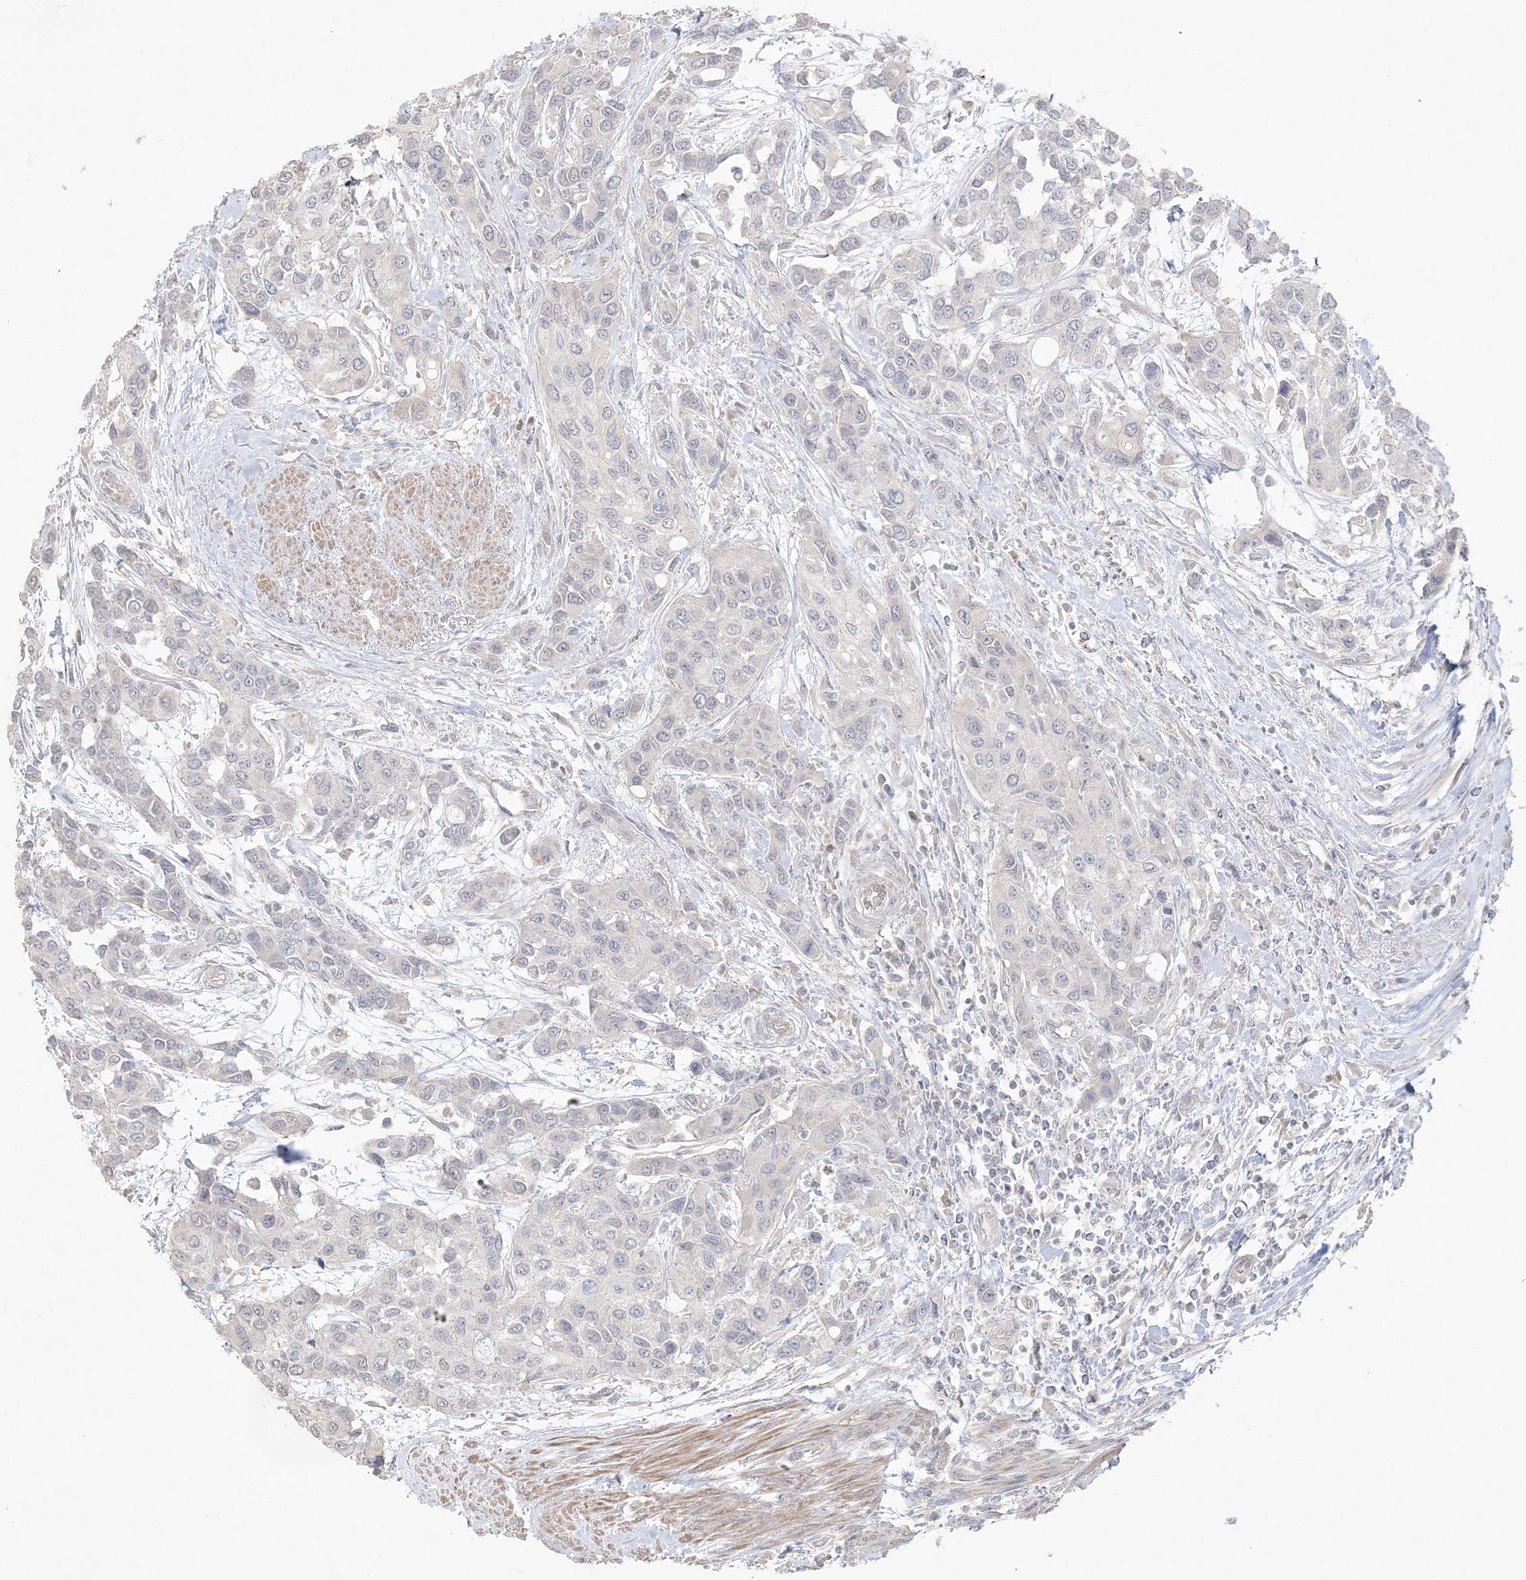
{"staining": {"intensity": "negative", "quantity": "none", "location": "none"}, "tissue": "urothelial cancer", "cell_type": "Tumor cells", "image_type": "cancer", "snomed": [{"axis": "morphology", "description": "Normal tissue, NOS"}, {"axis": "morphology", "description": "Urothelial carcinoma, High grade"}, {"axis": "topography", "description": "Vascular tissue"}, {"axis": "topography", "description": "Urinary bladder"}], "caption": "Human high-grade urothelial carcinoma stained for a protein using IHC demonstrates no staining in tumor cells.", "gene": "SH3BP4", "patient": {"sex": "female", "age": 56}}